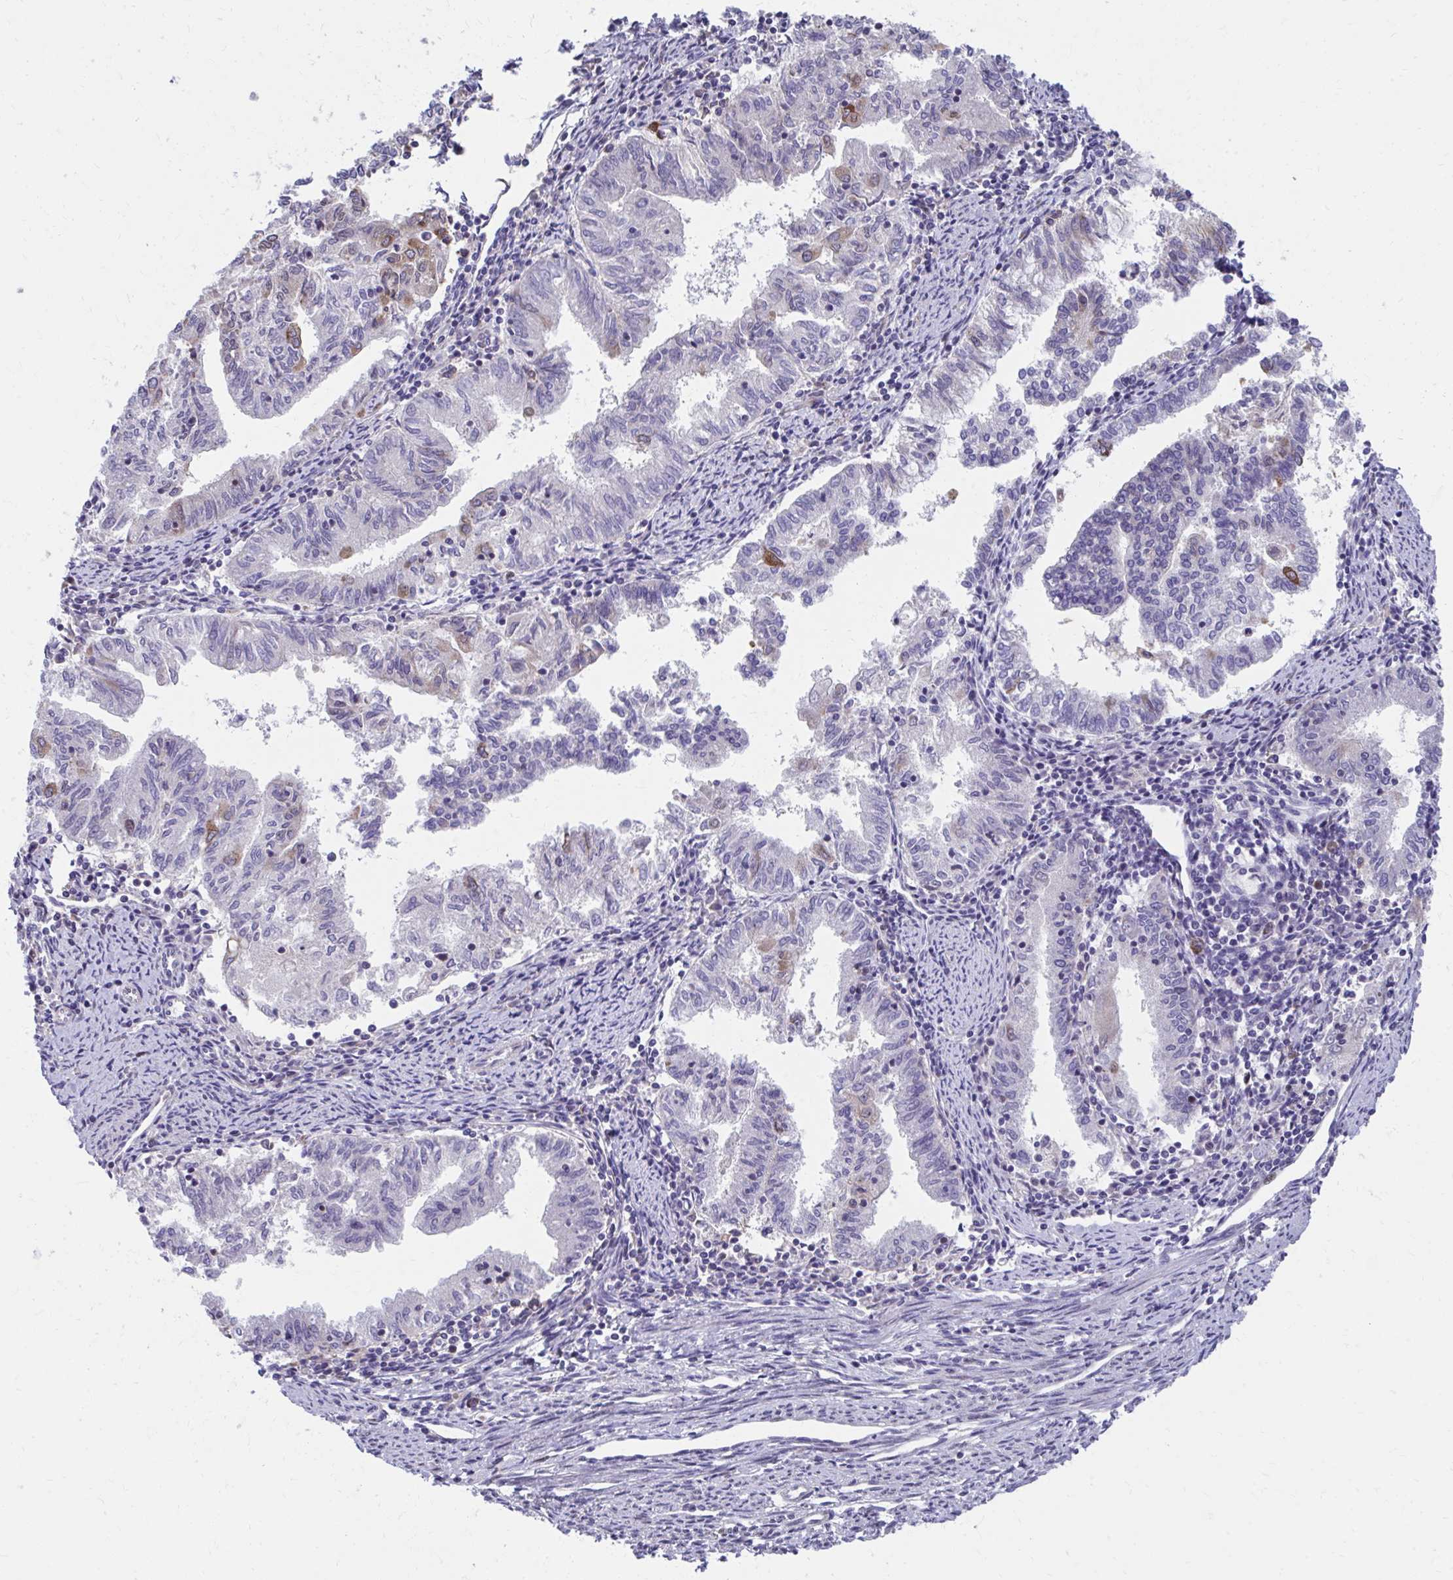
{"staining": {"intensity": "moderate", "quantity": "<25%", "location": "cytoplasmic/membranous"}, "tissue": "endometrial cancer", "cell_type": "Tumor cells", "image_type": "cancer", "snomed": [{"axis": "morphology", "description": "Adenocarcinoma, NOS"}, {"axis": "topography", "description": "Endometrium"}], "caption": "Endometrial cancer was stained to show a protein in brown. There is low levels of moderate cytoplasmic/membranous staining in approximately <25% of tumor cells. (IHC, brightfield microscopy, high magnification).", "gene": "ZNF778", "patient": {"sex": "female", "age": 79}}